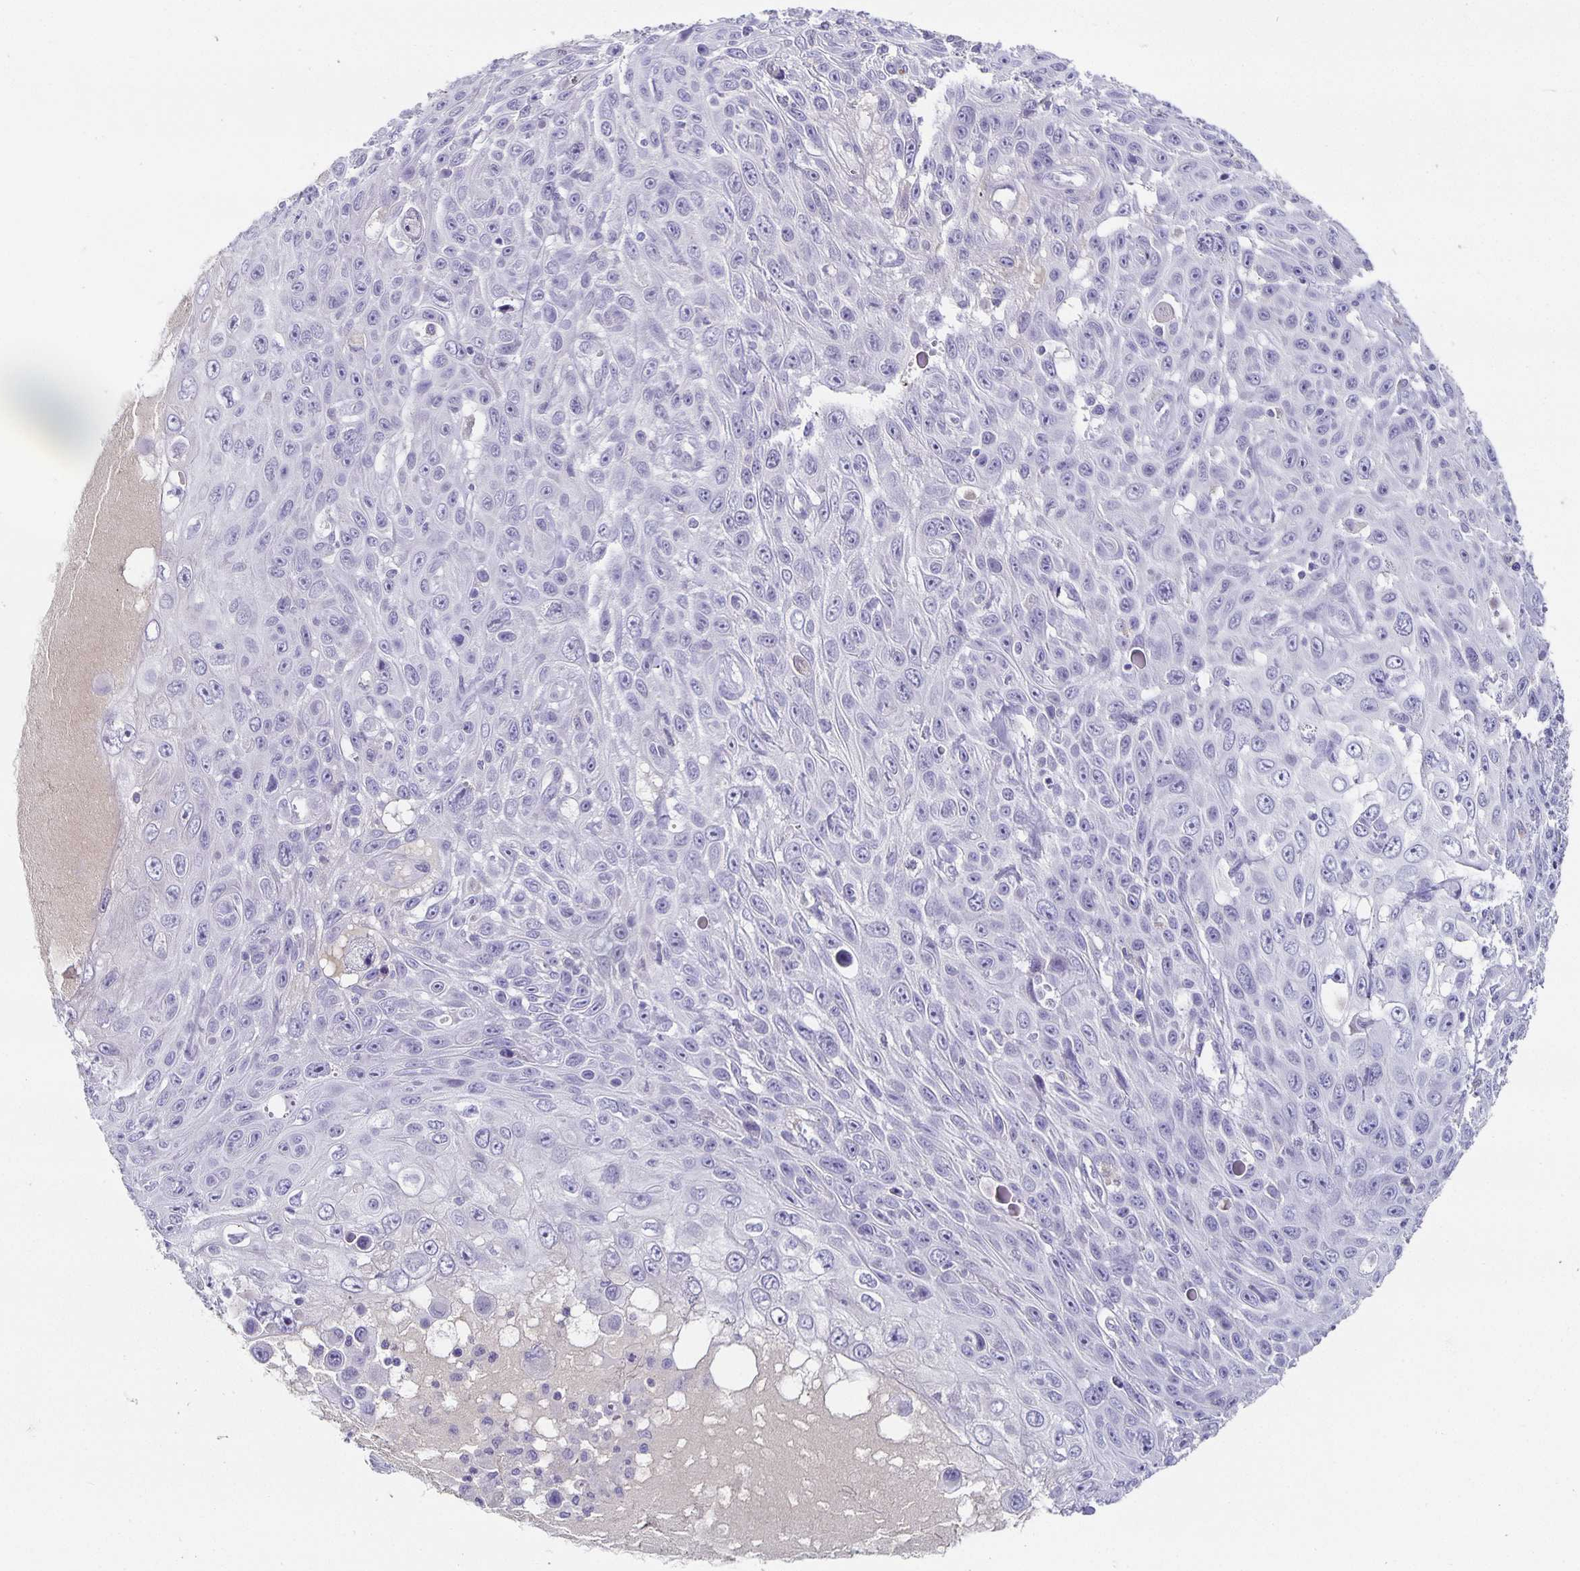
{"staining": {"intensity": "negative", "quantity": "none", "location": "none"}, "tissue": "skin cancer", "cell_type": "Tumor cells", "image_type": "cancer", "snomed": [{"axis": "morphology", "description": "Squamous cell carcinoma, NOS"}, {"axis": "topography", "description": "Skin"}], "caption": "An image of skin squamous cell carcinoma stained for a protein shows no brown staining in tumor cells.", "gene": "CHGA", "patient": {"sex": "male", "age": 82}}